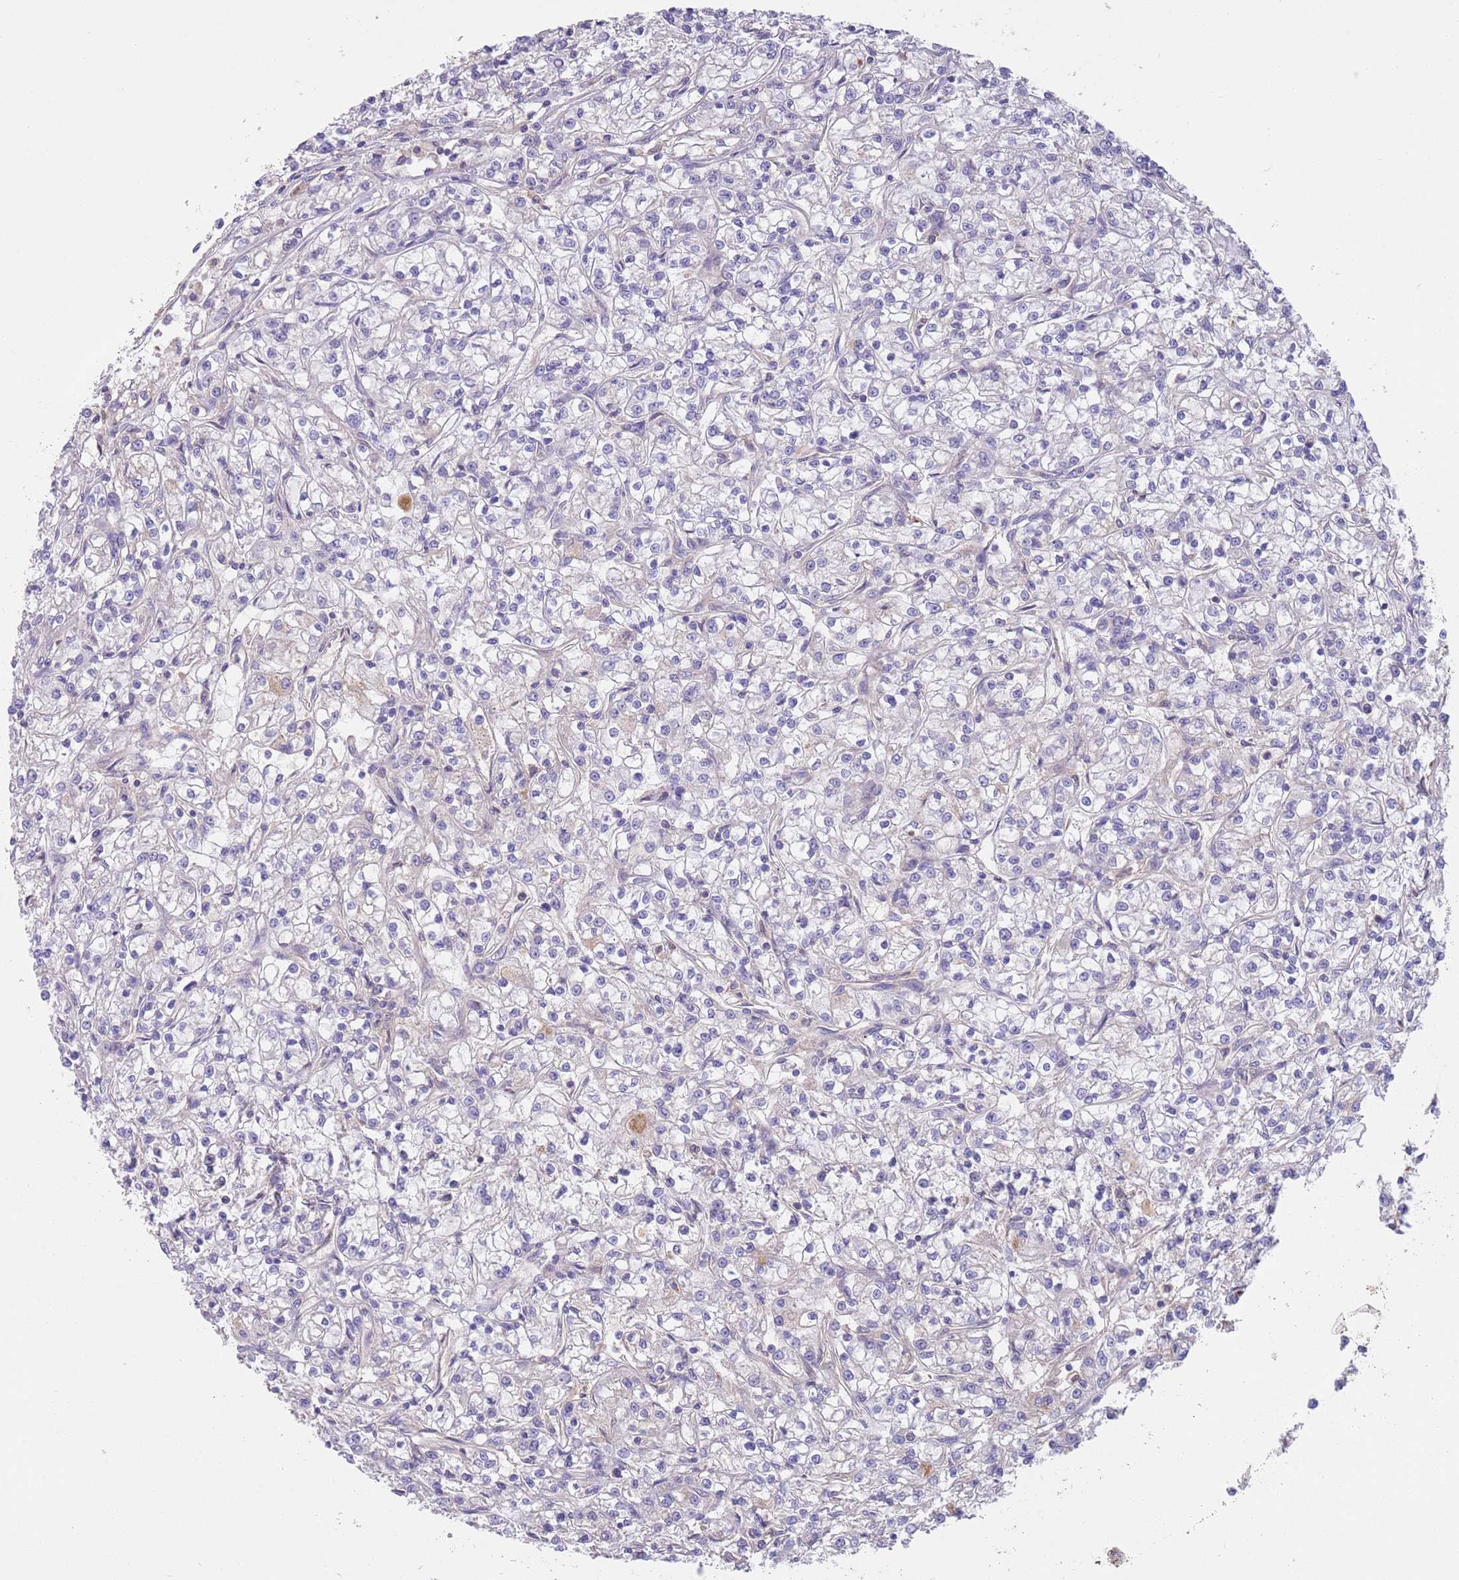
{"staining": {"intensity": "negative", "quantity": "none", "location": "none"}, "tissue": "renal cancer", "cell_type": "Tumor cells", "image_type": "cancer", "snomed": [{"axis": "morphology", "description": "Adenocarcinoma, NOS"}, {"axis": "topography", "description": "Kidney"}], "caption": "Protein analysis of renal cancer exhibits no significant expression in tumor cells.", "gene": "IGFL4", "patient": {"sex": "female", "age": 59}}